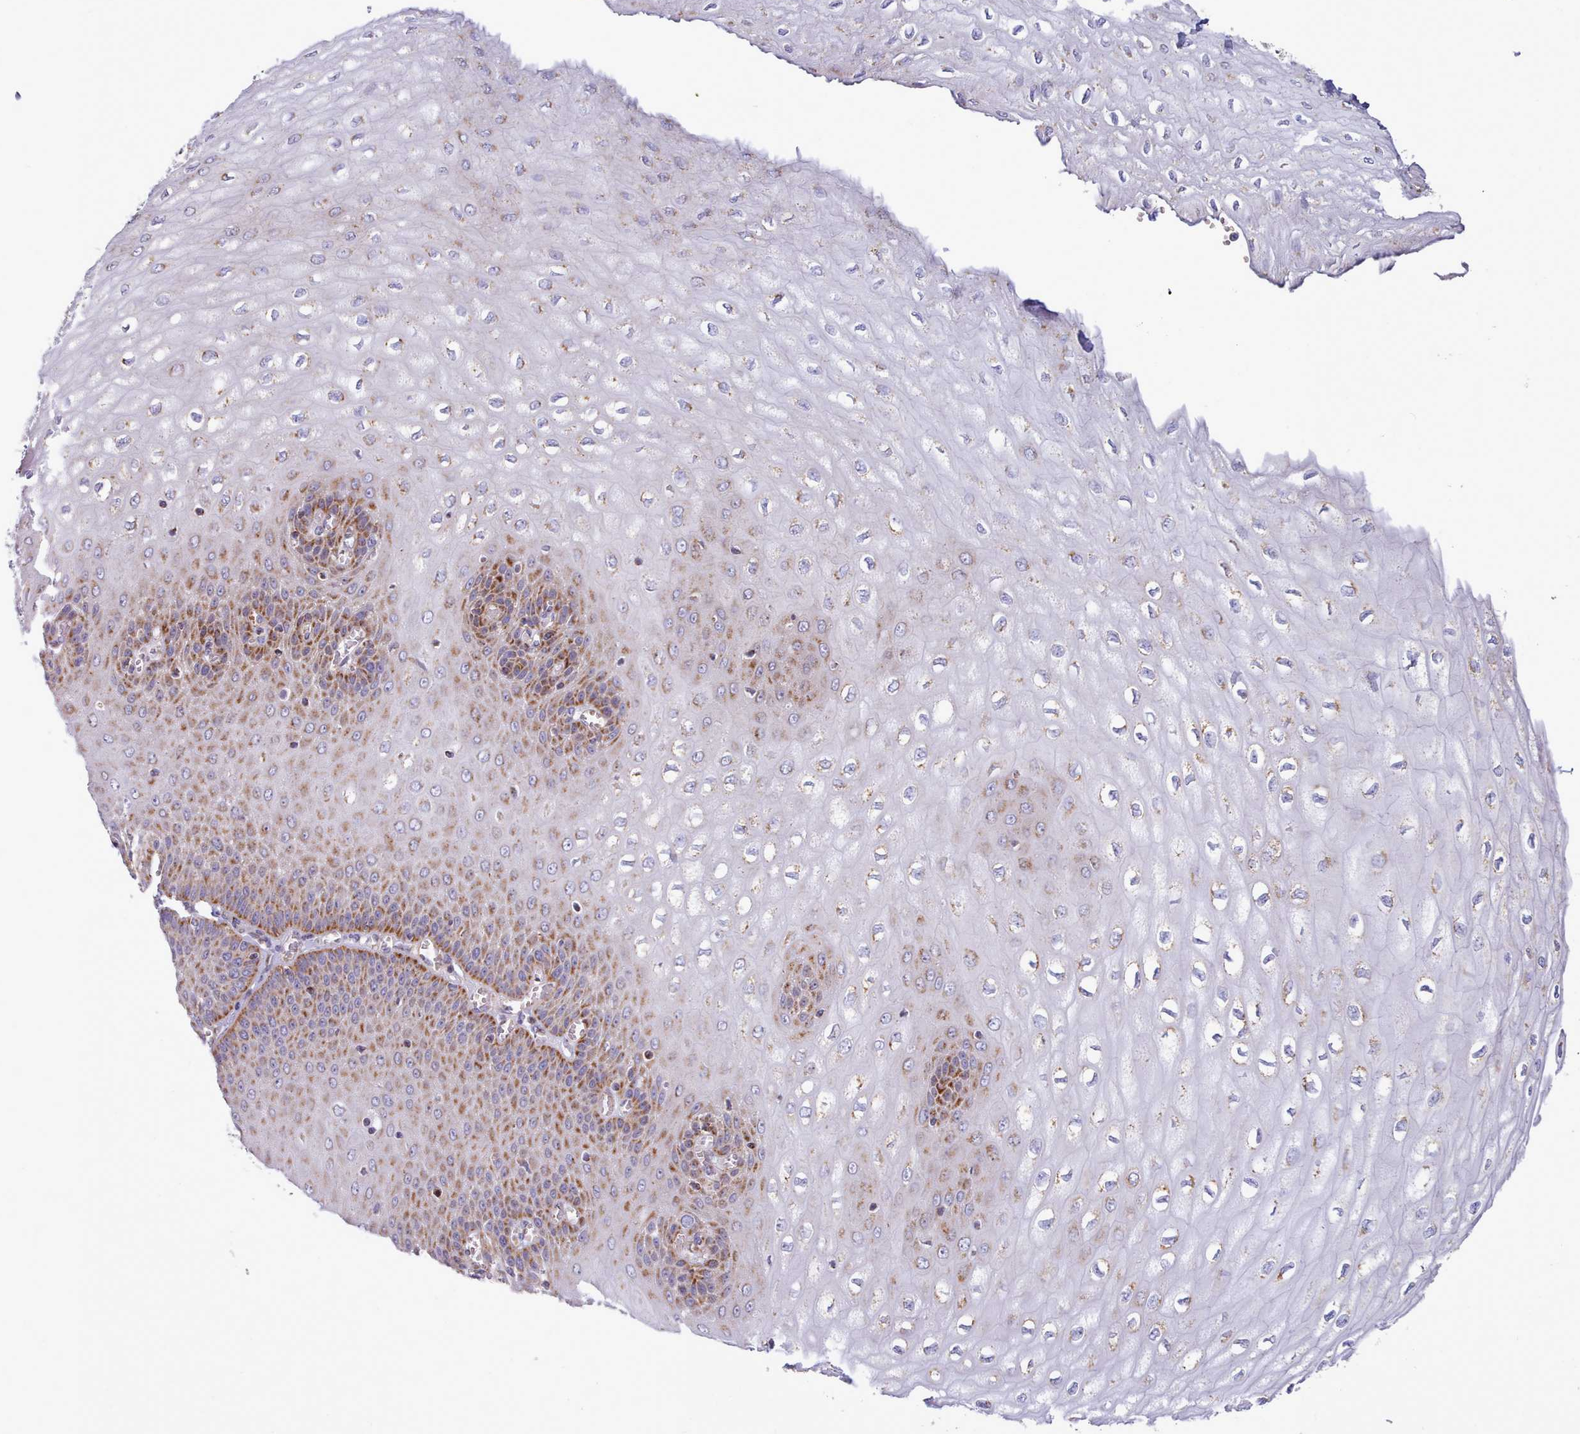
{"staining": {"intensity": "moderate", "quantity": ">75%", "location": "cytoplasmic/membranous"}, "tissue": "esophagus", "cell_type": "Squamous epithelial cells", "image_type": "normal", "snomed": [{"axis": "morphology", "description": "Normal tissue, NOS"}, {"axis": "topography", "description": "Esophagus"}], "caption": "Immunohistochemistry (IHC) of unremarkable esophagus exhibits medium levels of moderate cytoplasmic/membranous positivity in approximately >75% of squamous epithelial cells. Using DAB (3,3'-diaminobenzidine) (brown) and hematoxylin (blue) stains, captured at high magnification using brightfield microscopy.", "gene": "MRPL21", "patient": {"sex": "male", "age": 60}}